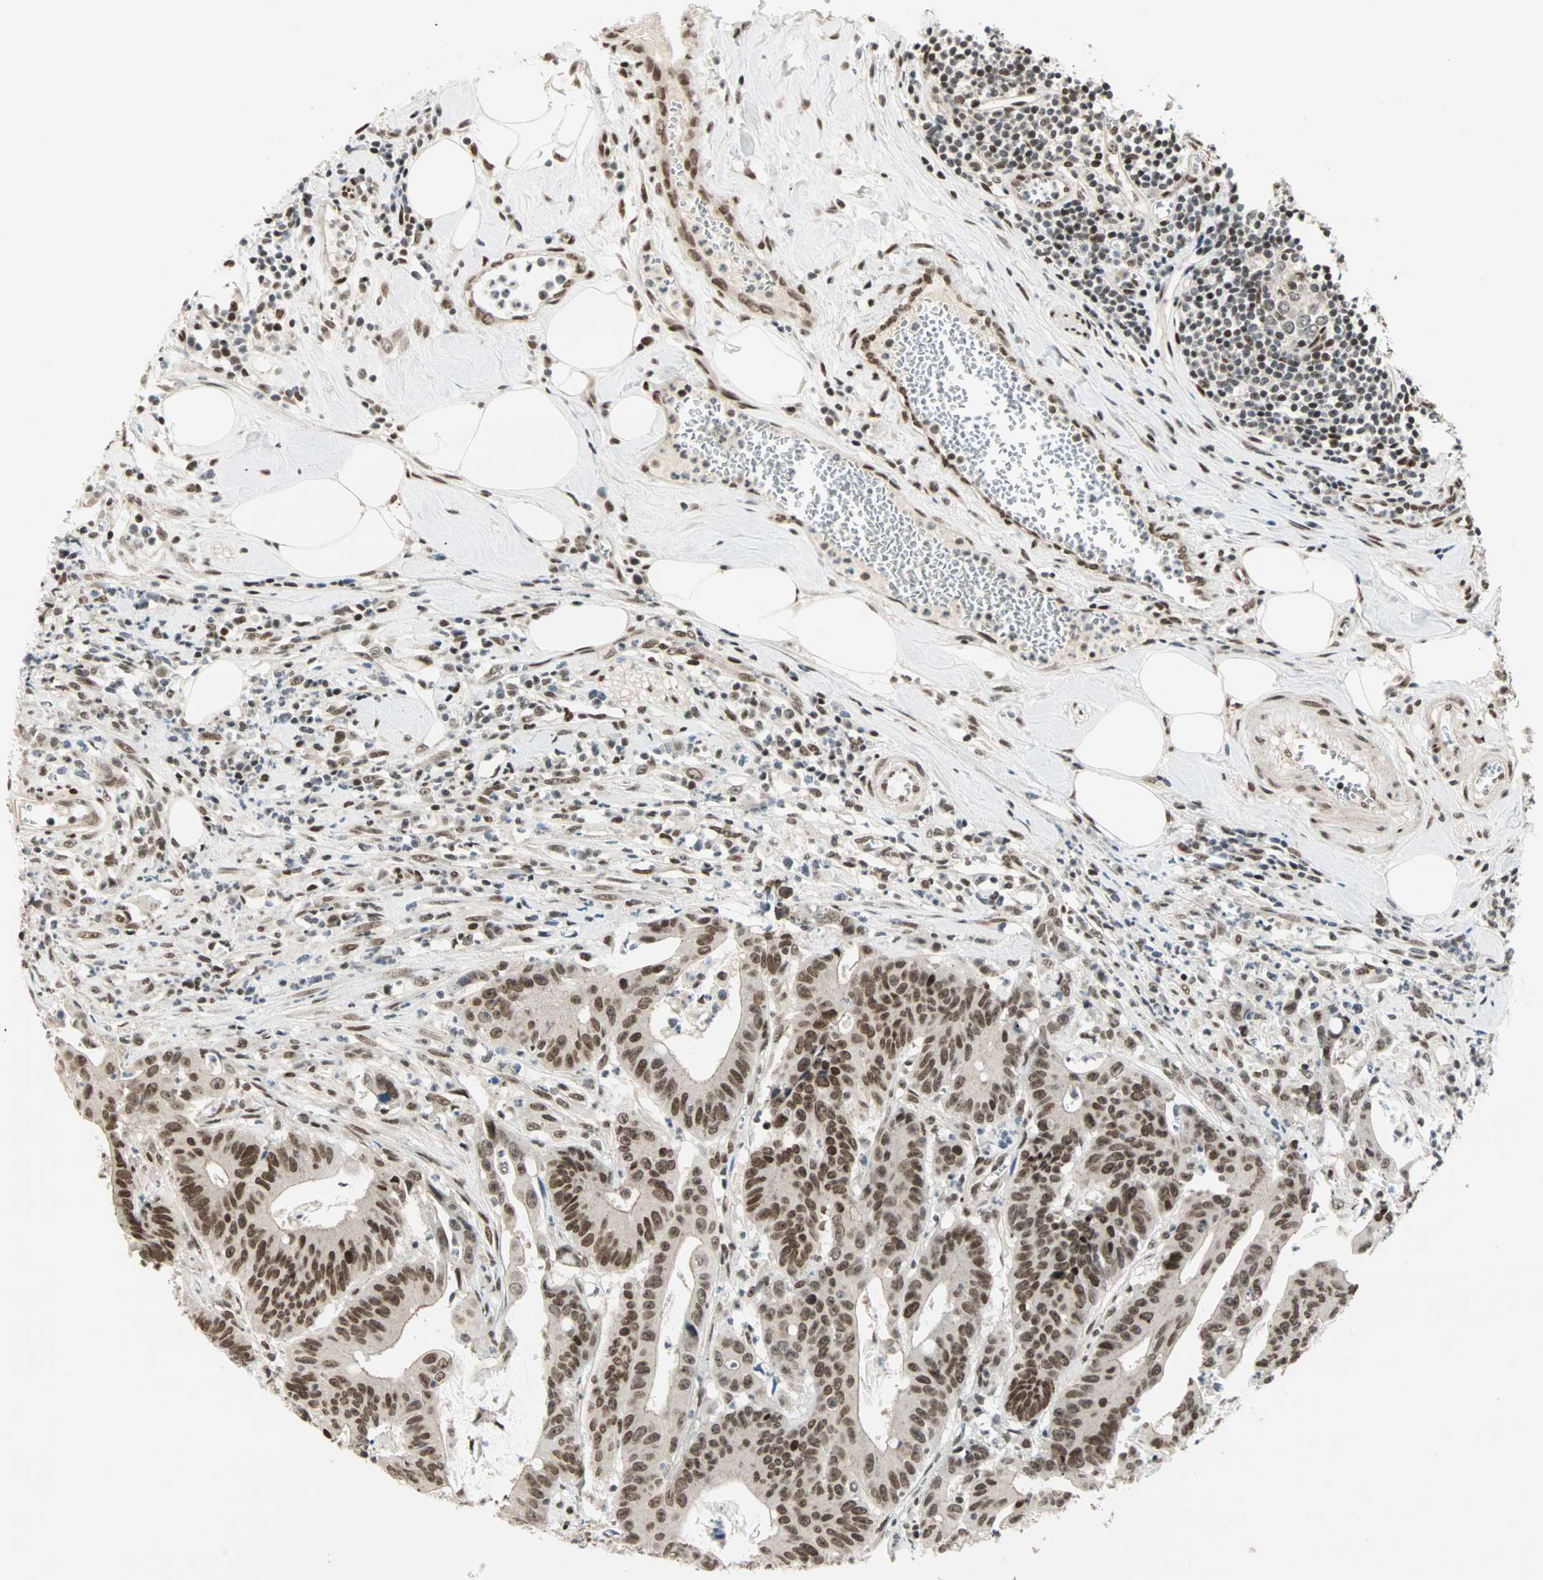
{"staining": {"intensity": "strong", "quantity": ">75%", "location": "nuclear"}, "tissue": "colorectal cancer", "cell_type": "Tumor cells", "image_type": "cancer", "snomed": [{"axis": "morphology", "description": "Adenocarcinoma, NOS"}, {"axis": "topography", "description": "Colon"}], "caption": "A histopathology image showing strong nuclear staining in approximately >75% of tumor cells in adenocarcinoma (colorectal), as visualized by brown immunohistochemical staining.", "gene": "BLM", "patient": {"sex": "male", "age": 45}}